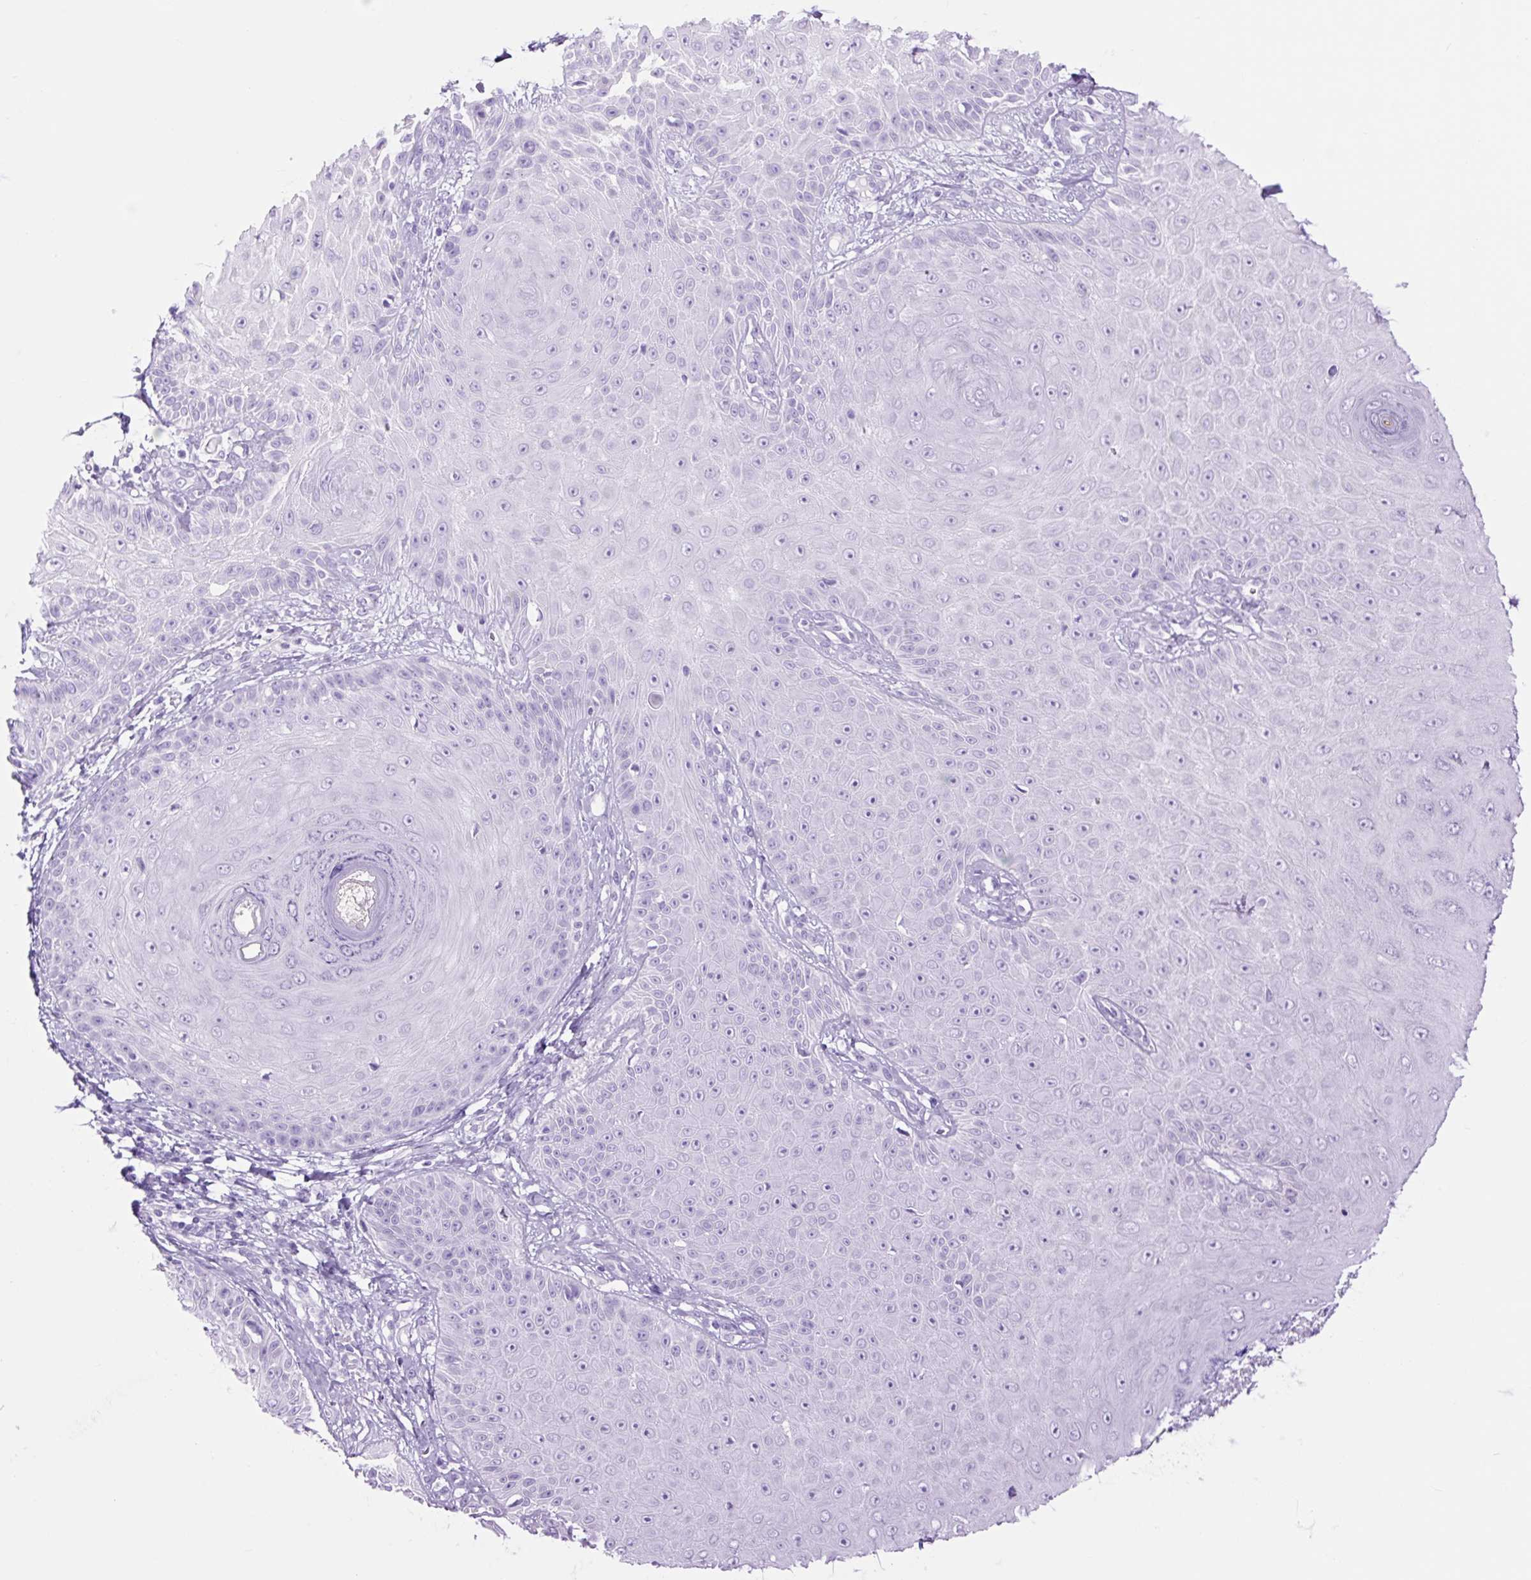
{"staining": {"intensity": "negative", "quantity": "none", "location": "none"}, "tissue": "skin cancer", "cell_type": "Tumor cells", "image_type": "cancer", "snomed": [{"axis": "morphology", "description": "Squamous cell carcinoma, NOS"}, {"axis": "topography", "description": "Skin"}], "caption": "This image is of skin cancer (squamous cell carcinoma) stained with immunohistochemistry to label a protein in brown with the nuclei are counter-stained blue. There is no positivity in tumor cells. The staining is performed using DAB brown chromogen with nuclei counter-stained in using hematoxylin.", "gene": "TFF2", "patient": {"sex": "male", "age": 86}}